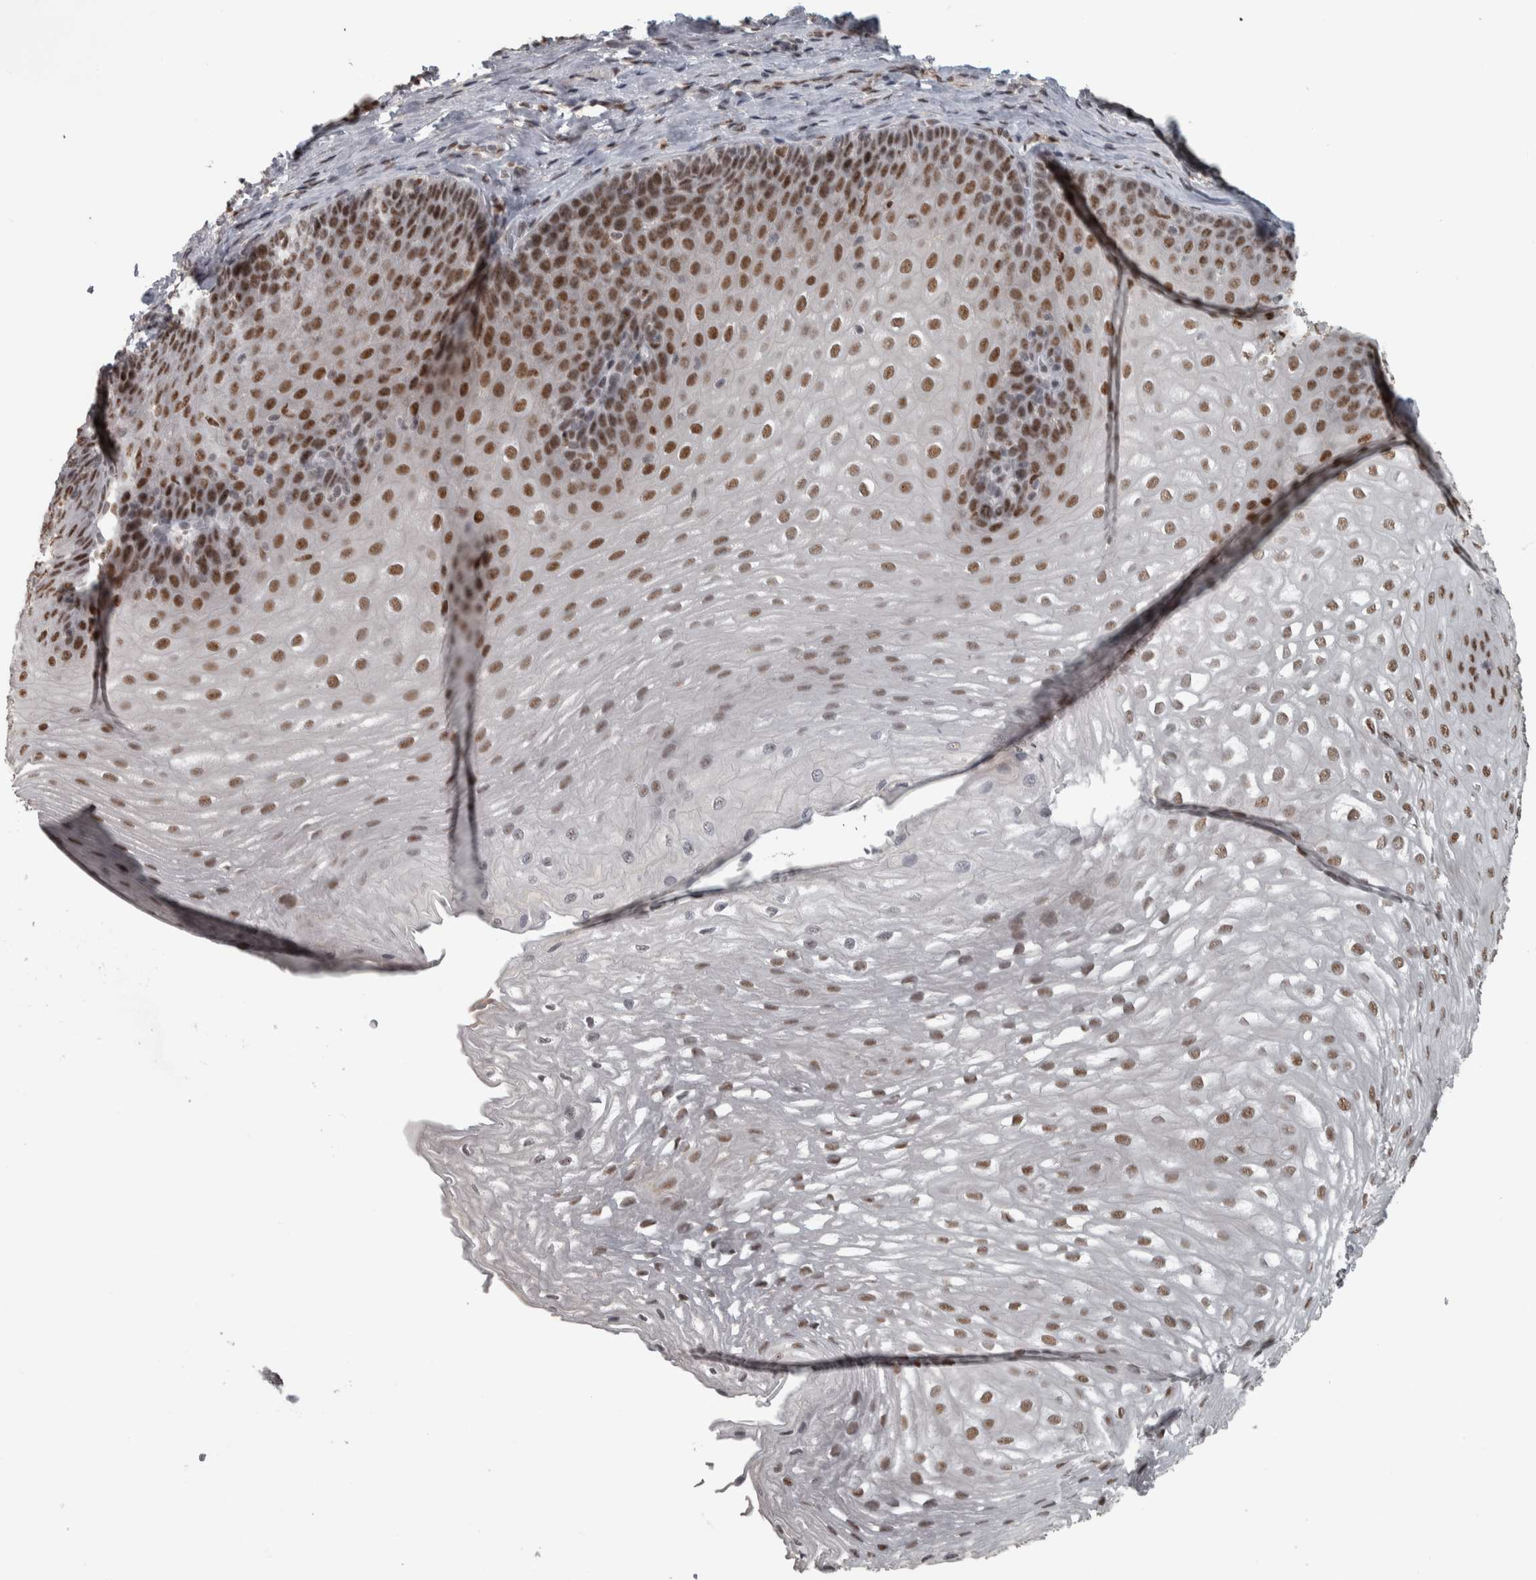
{"staining": {"intensity": "moderate", "quantity": ">75%", "location": "nuclear"}, "tissue": "esophagus", "cell_type": "Squamous epithelial cells", "image_type": "normal", "snomed": [{"axis": "morphology", "description": "Normal tissue, NOS"}, {"axis": "topography", "description": "Esophagus"}], "caption": "A micrograph of human esophagus stained for a protein shows moderate nuclear brown staining in squamous epithelial cells. (DAB IHC with brightfield microscopy, high magnification).", "gene": "DDX42", "patient": {"sex": "female", "age": 66}}